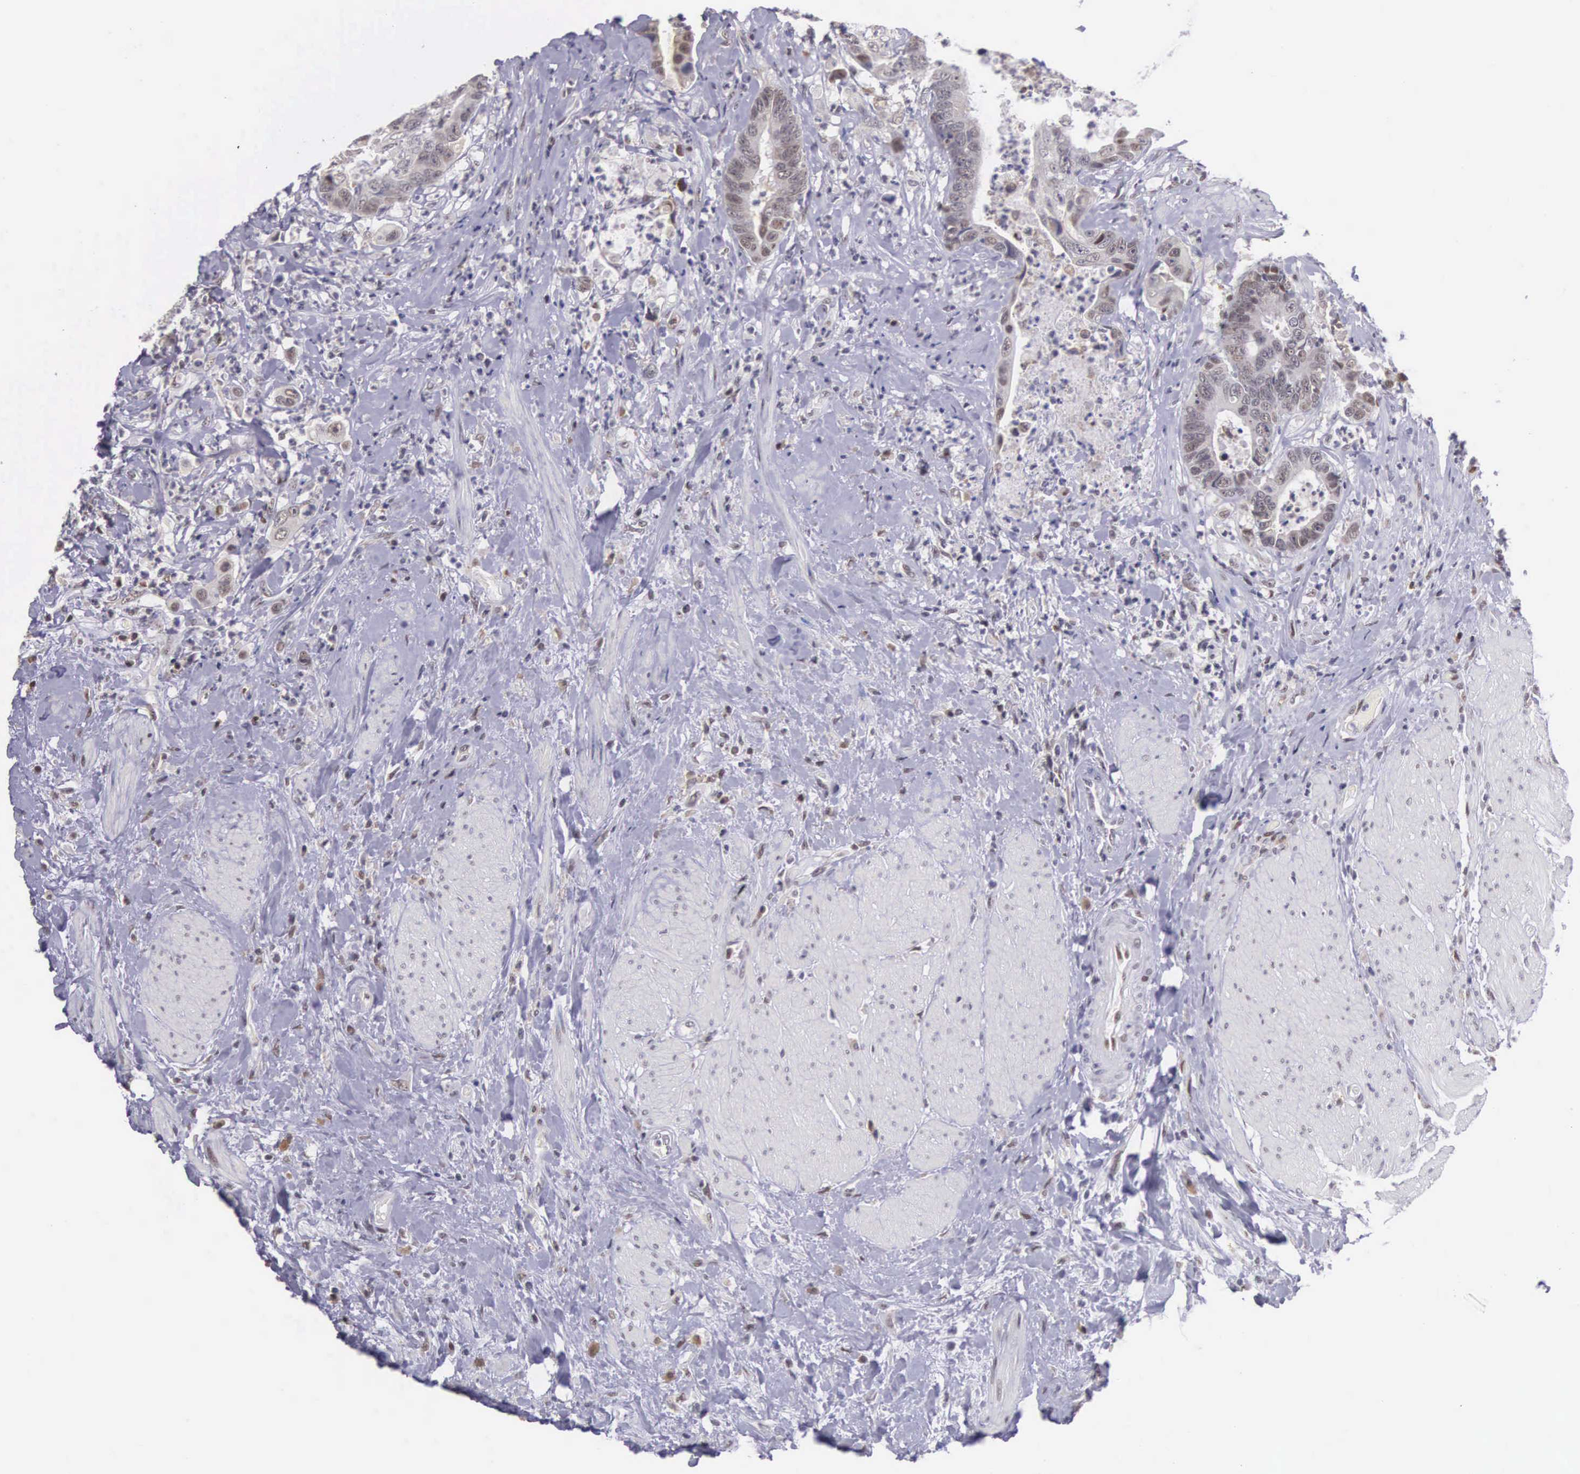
{"staining": {"intensity": "weak", "quantity": ">75%", "location": "cytoplasmic/membranous"}, "tissue": "colorectal cancer", "cell_type": "Tumor cells", "image_type": "cancer", "snomed": [{"axis": "morphology", "description": "Adenocarcinoma, NOS"}, {"axis": "topography", "description": "Rectum"}], "caption": "The immunohistochemical stain labels weak cytoplasmic/membranous expression in tumor cells of adenocarcinoma (colorectal) tissue. (Brightfield microscopy of DAB IHC at high magnification).", "gene": "SLC25A21", "patient": {"sex": "female", "age": 65}}